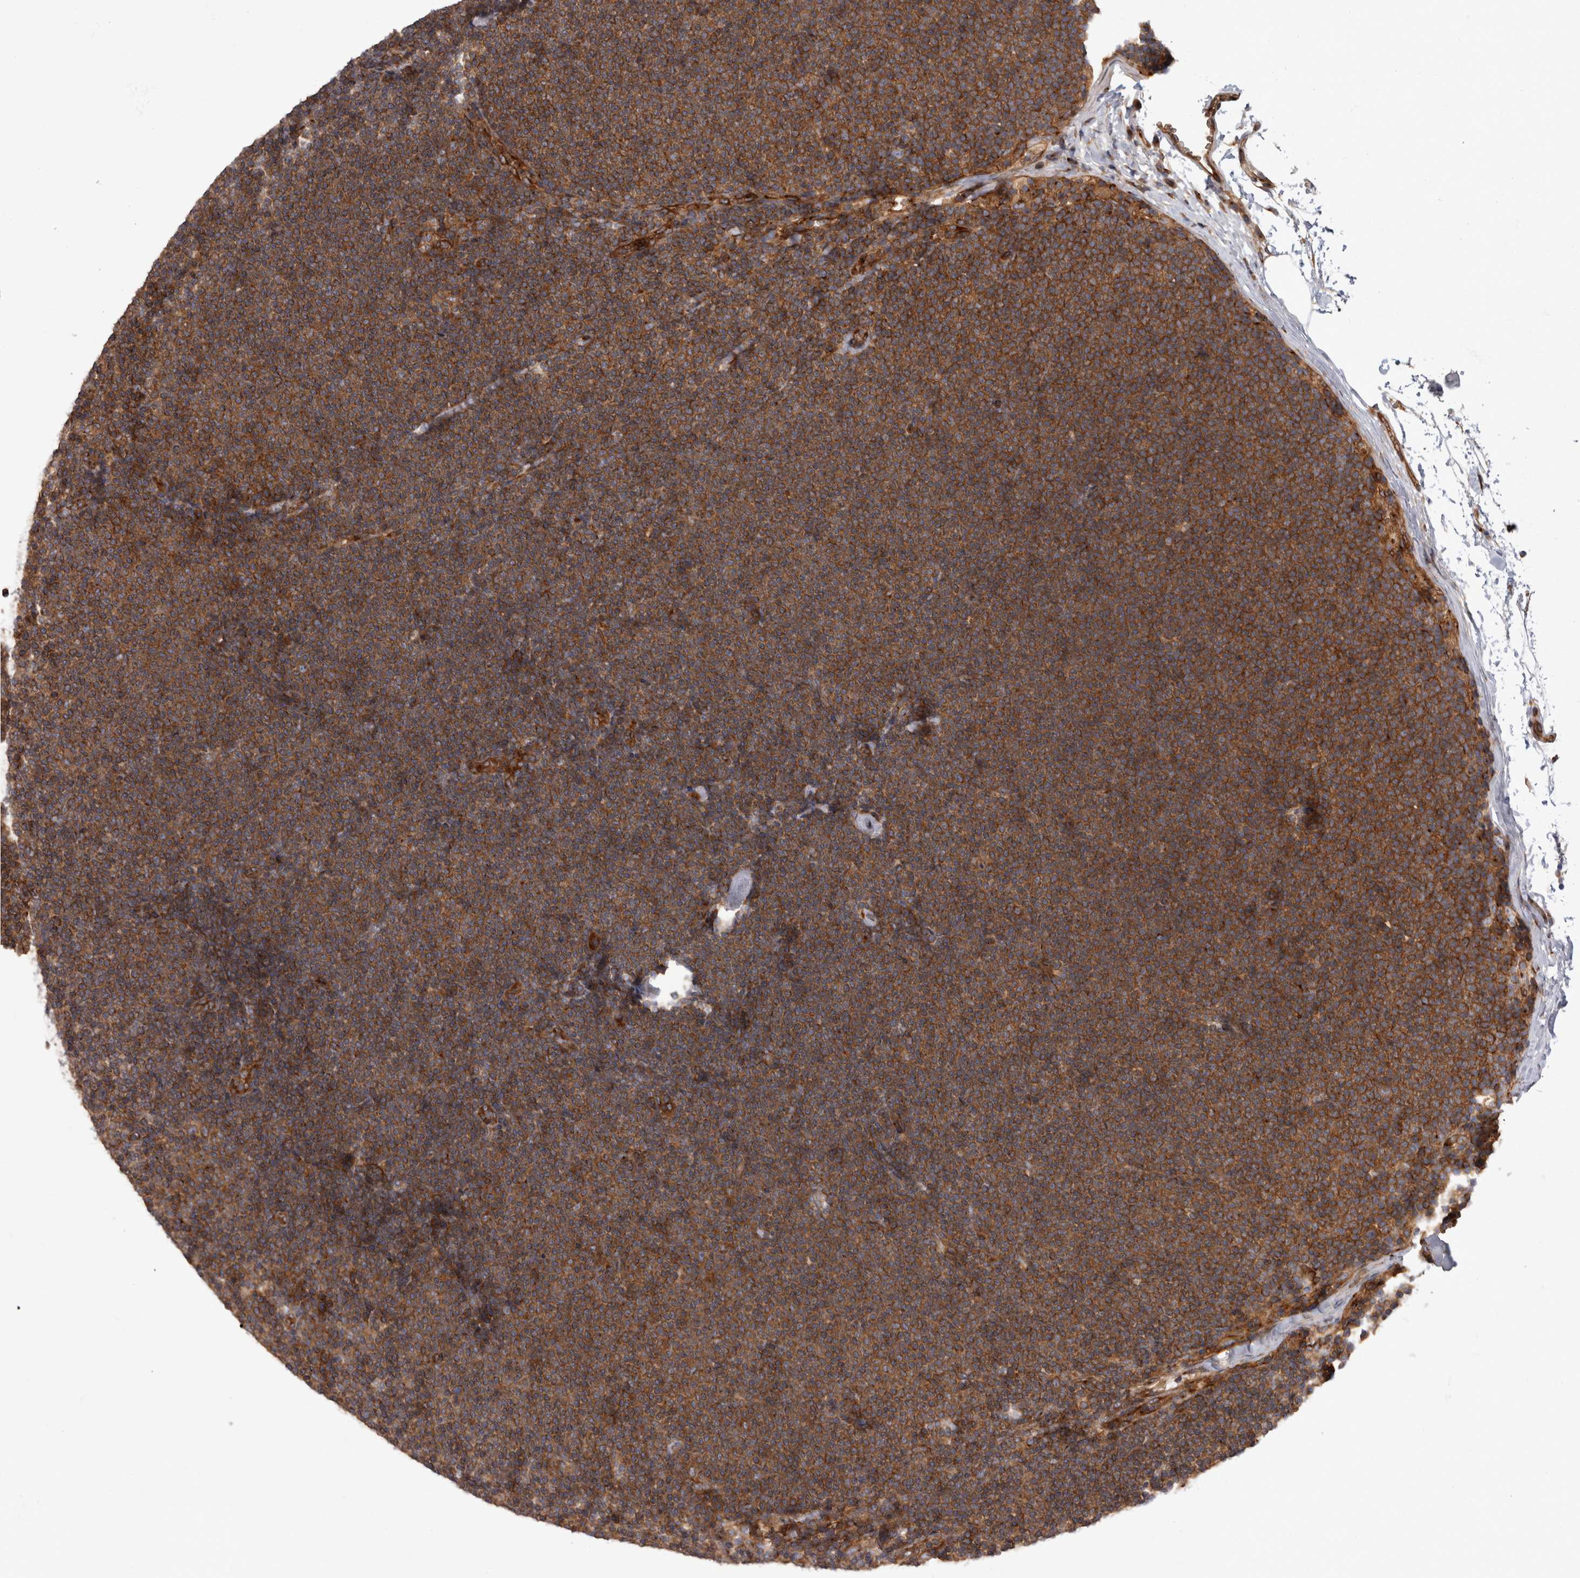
{"staining": {"intensity": "strong", "quantity": ">75%", "location": "cytoplasmic/membranous"}, "tissue": "lymphoma", "cell_type": "Tumor cells", "image_type": "cancer", "snomed": [{"axis": "morphology", "description": "Malignant lymphoma, non-Hodgkin's type, Low grade"}, {"axis": "topography", "description": "Lymph node"}], "caption": "Low-grade malignant lymphoma, non-Hodgkin's type stained with a protein marker demonstrates strong staining in tumor cells.", "gene": "HOOK3", "patient": {"sex": "female", "age": 53}}